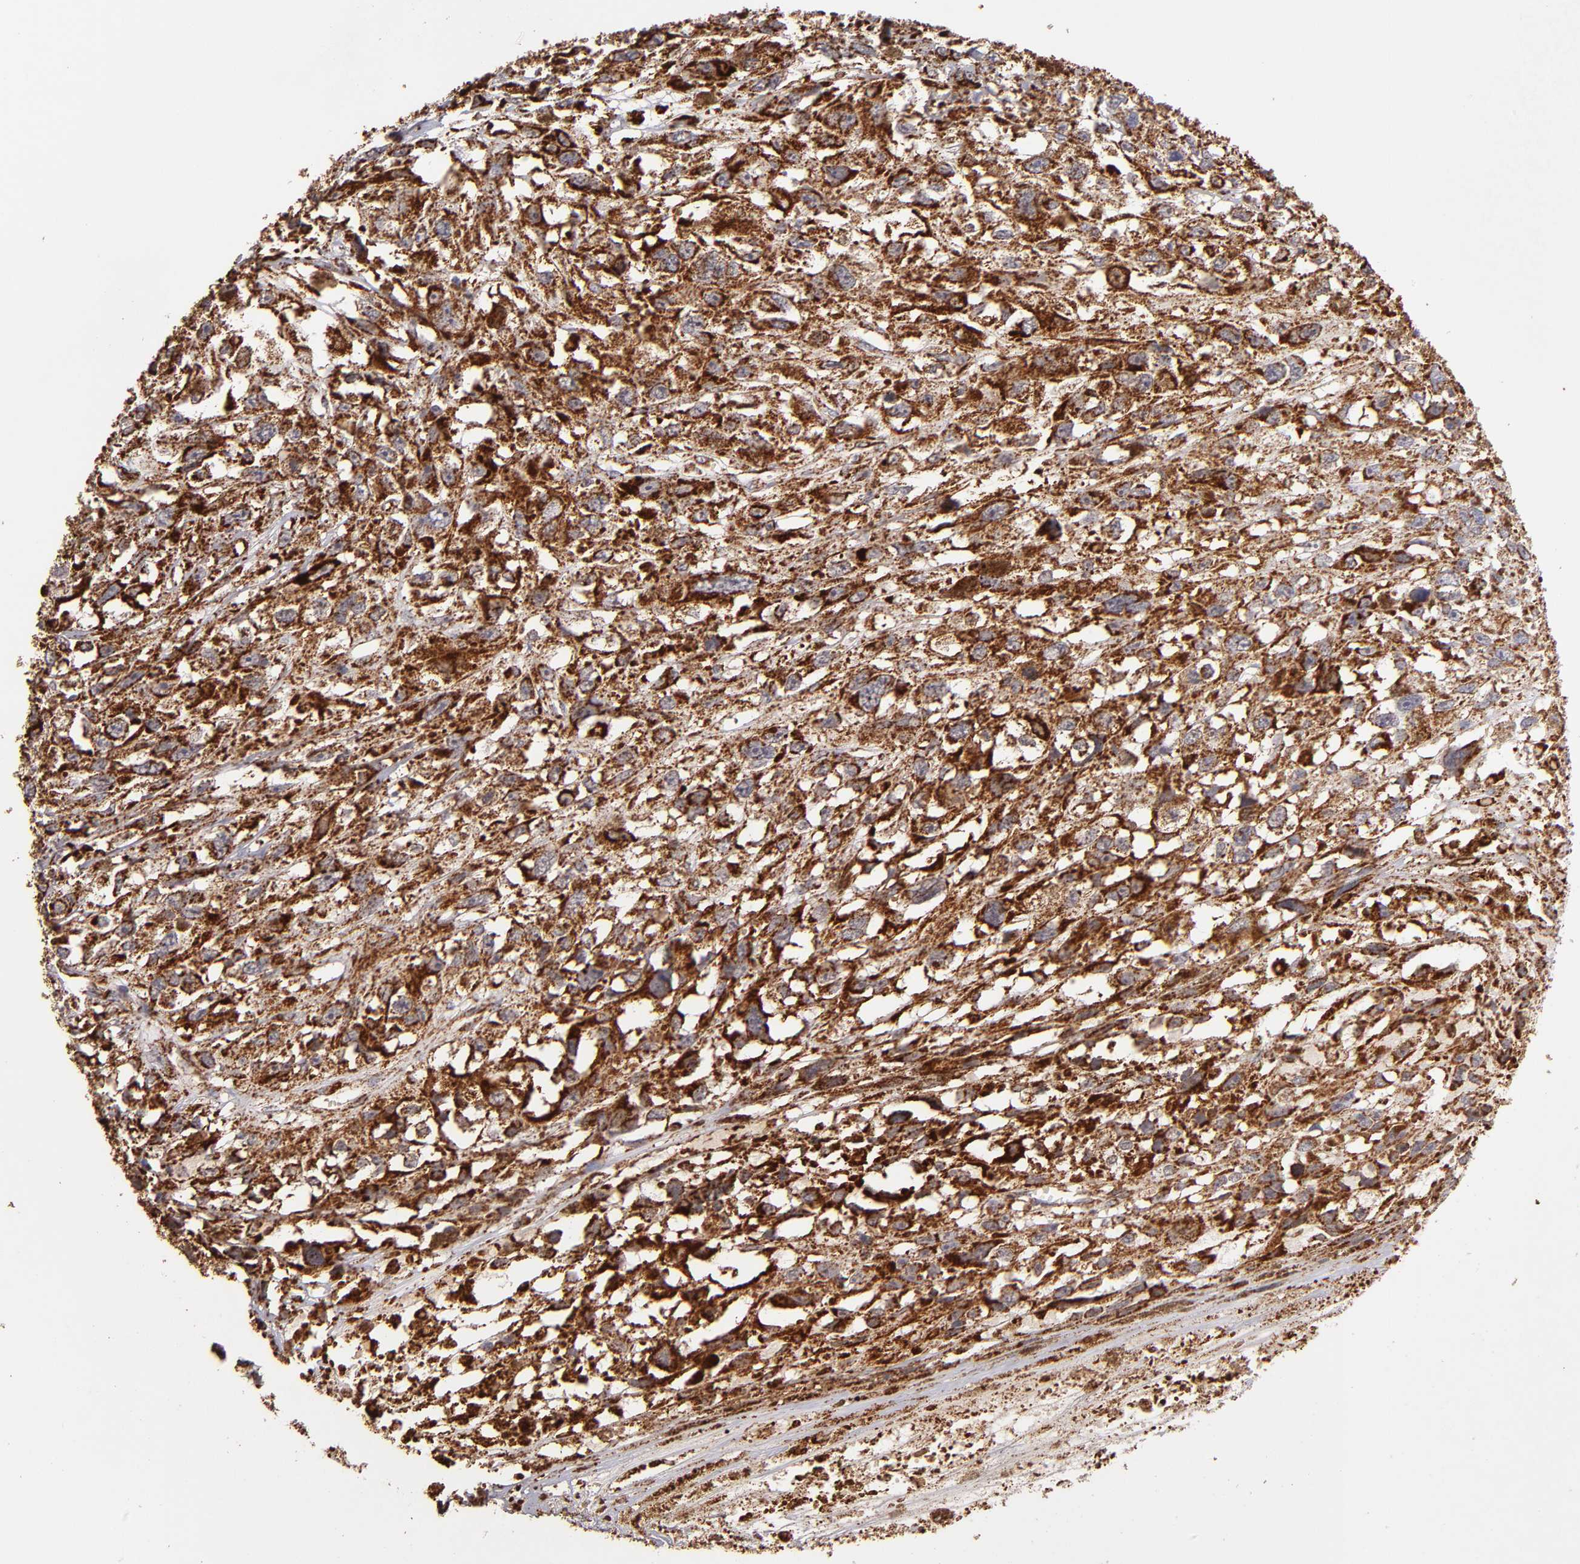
{"staining": {"intensity": "moderate", "quantity": ">75%", "location": "cytoplasmic/membranous"}, "tissue": "melanoma", "cell_type": "Tumor cells", "image_type": "cancer", "snomed": [{"axis": "morphology", "description": "Malignant melanoma, Metastatic site"}, {"axis": "topography", "description": "Lymph node"}], "caption": "IHC micrograph of human melanoma stained for a protein (brown), which displays medium levels of moderate cytoplasmic/membranous staining in about >75% of tumor cells.", "gene": "DLST", "patient": {"sex": "male", "age": 59}}